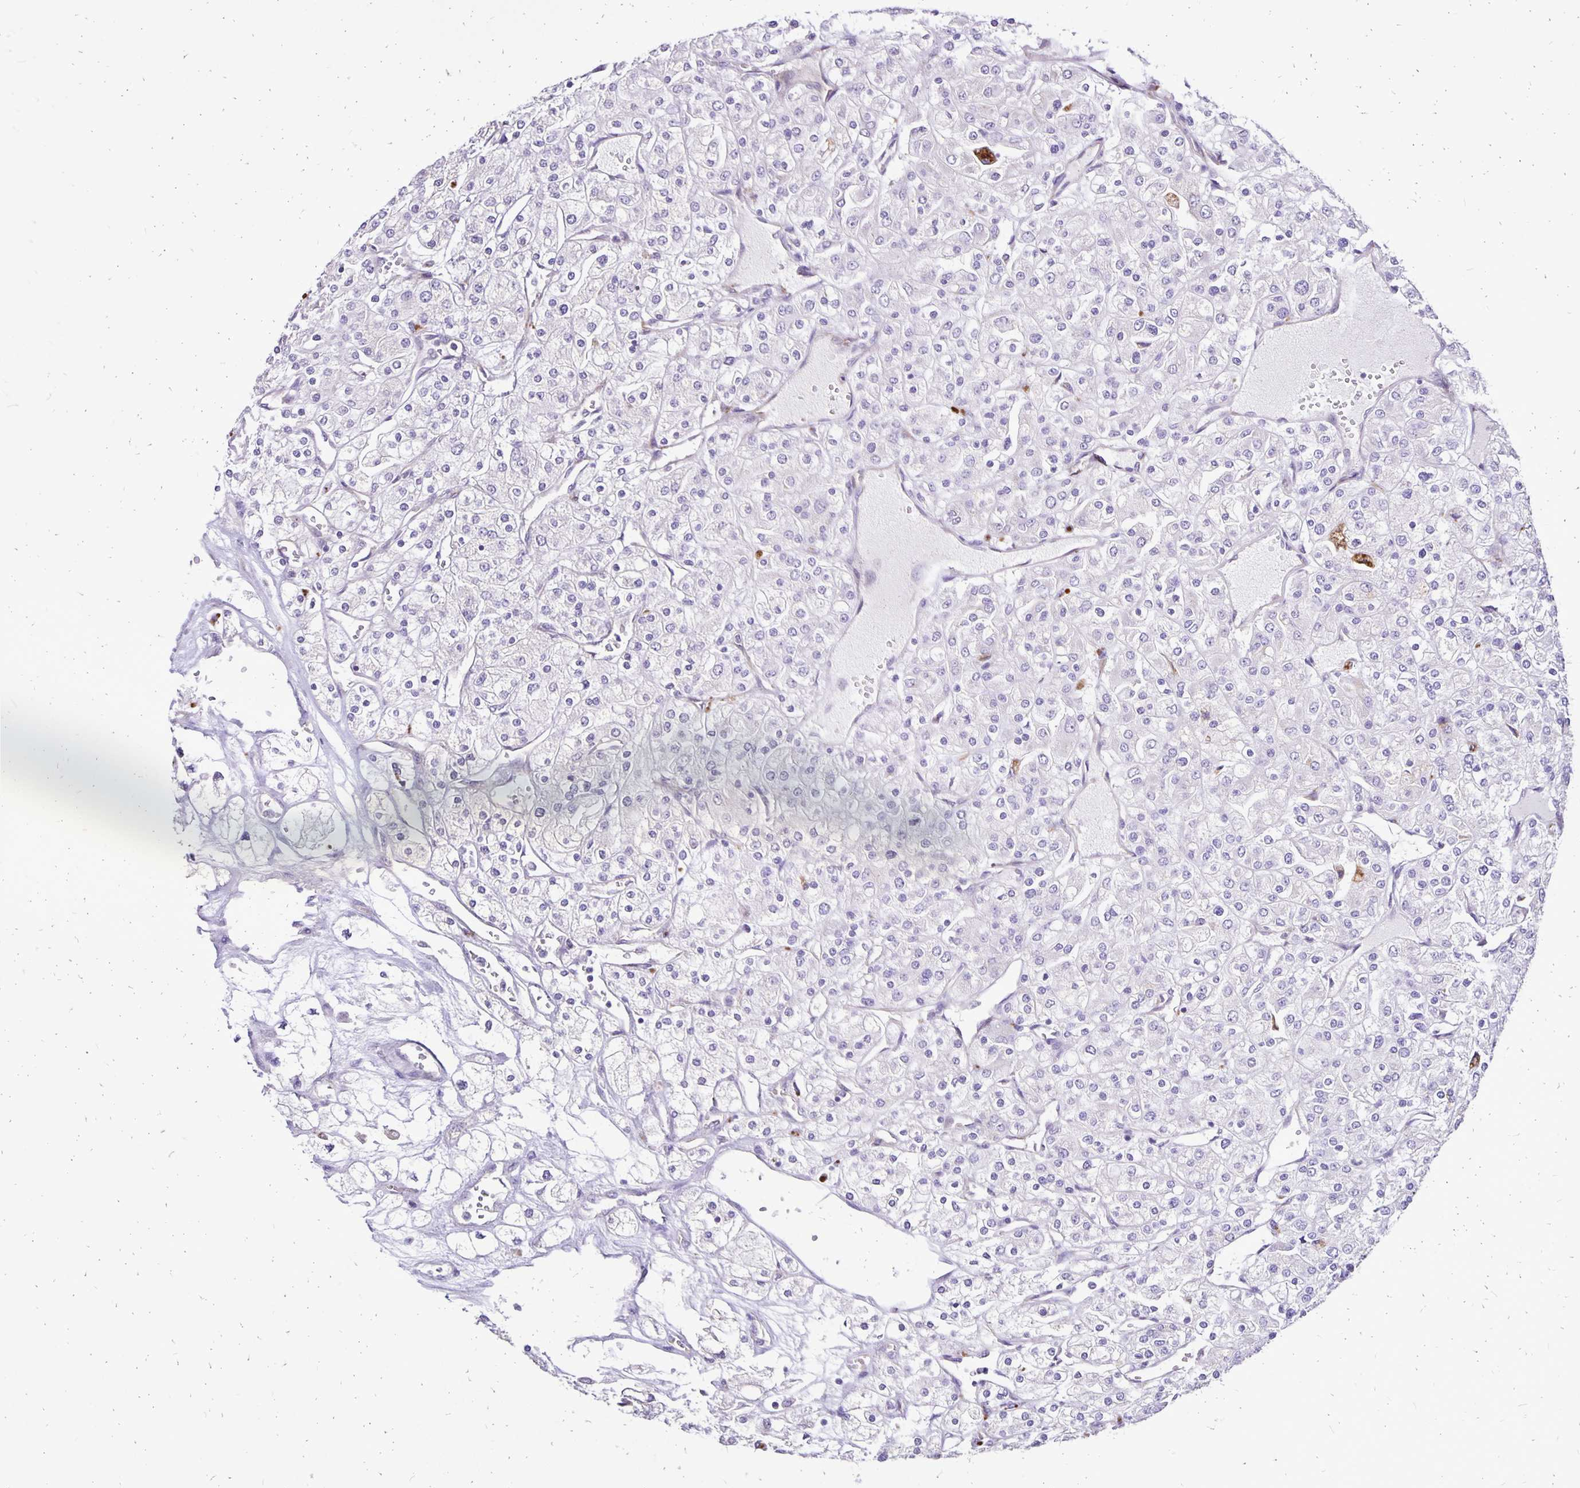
{"staining": {"intensity": "negative", "quantity": "none", "location": "none"}, "tissue": "renal cancer", "cell_type": "Tumor cells", "image_type": "cancer", "snomed": [{"axis": "morphology", "description": "Adenocarcinoma, NOS"}, {"axis": "topography", "description": "Kidney"}], "caption": "Immunohistochemistry histopathology image of neoplastic tissue: human adenocarcinoma (renal) stained with DAB (3,3'-diaminobenzidine) displays no significant protein expression in tumor cells.", "gene": "EIF5A", "patient": {"sex": "male", "age": 80}}